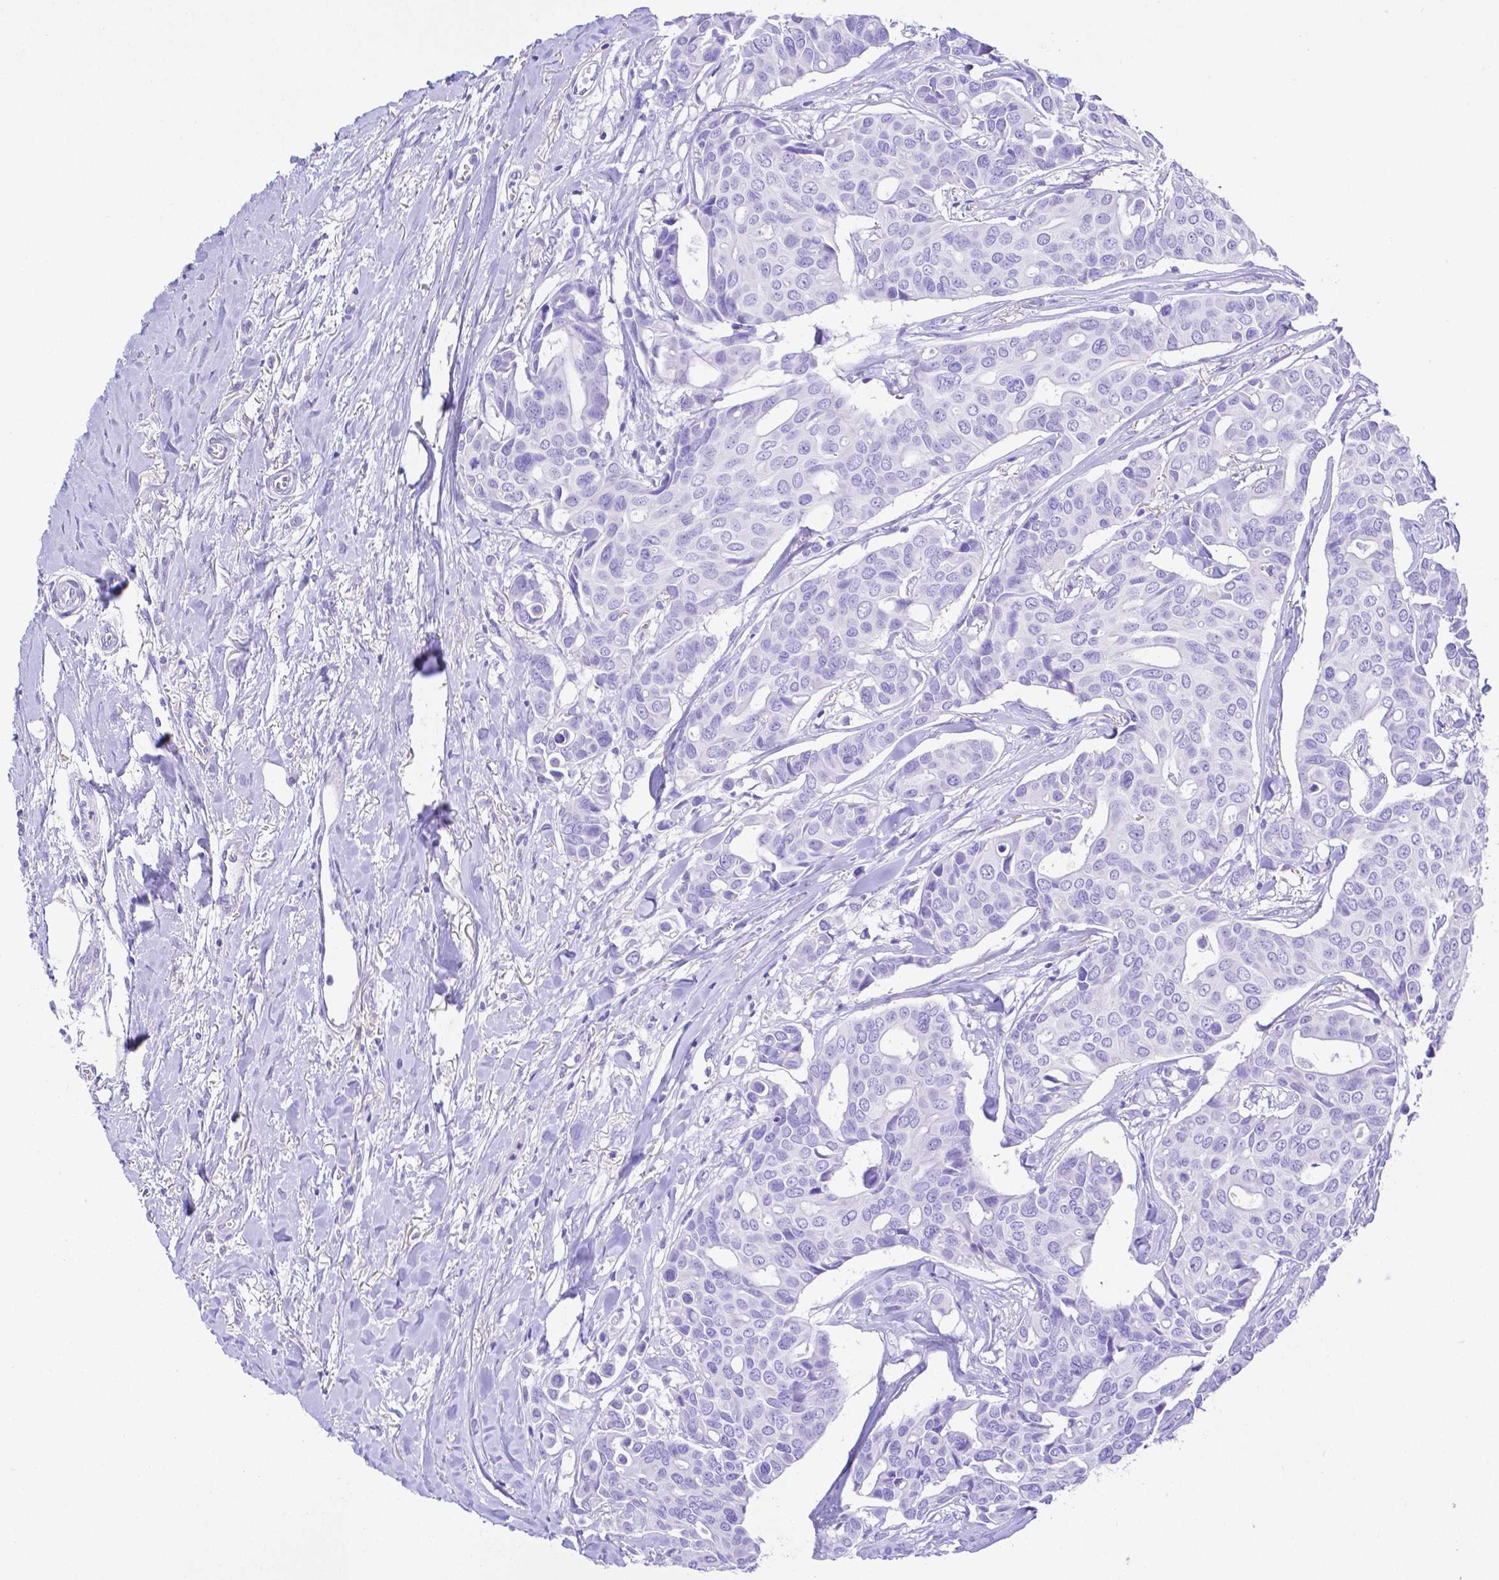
{"staining": {"intensity": "negative", "quantity": "none", "location": "none"}, "tissue": "breast cancer", "cell_type": "Tumor cells", "image_type": "cancer", "snomed": [{"axis": "morphology", "description": "Duct carcinoma"}, {"axis": "topography", "description": "Breast"}], "caption": "Human breast cancer stained for a protein using immunohistochemistry (IHC) reveals no positivity in tumor cells.", "gene": "SMR3A", "patient": {"sex": "female", "age": 54}}